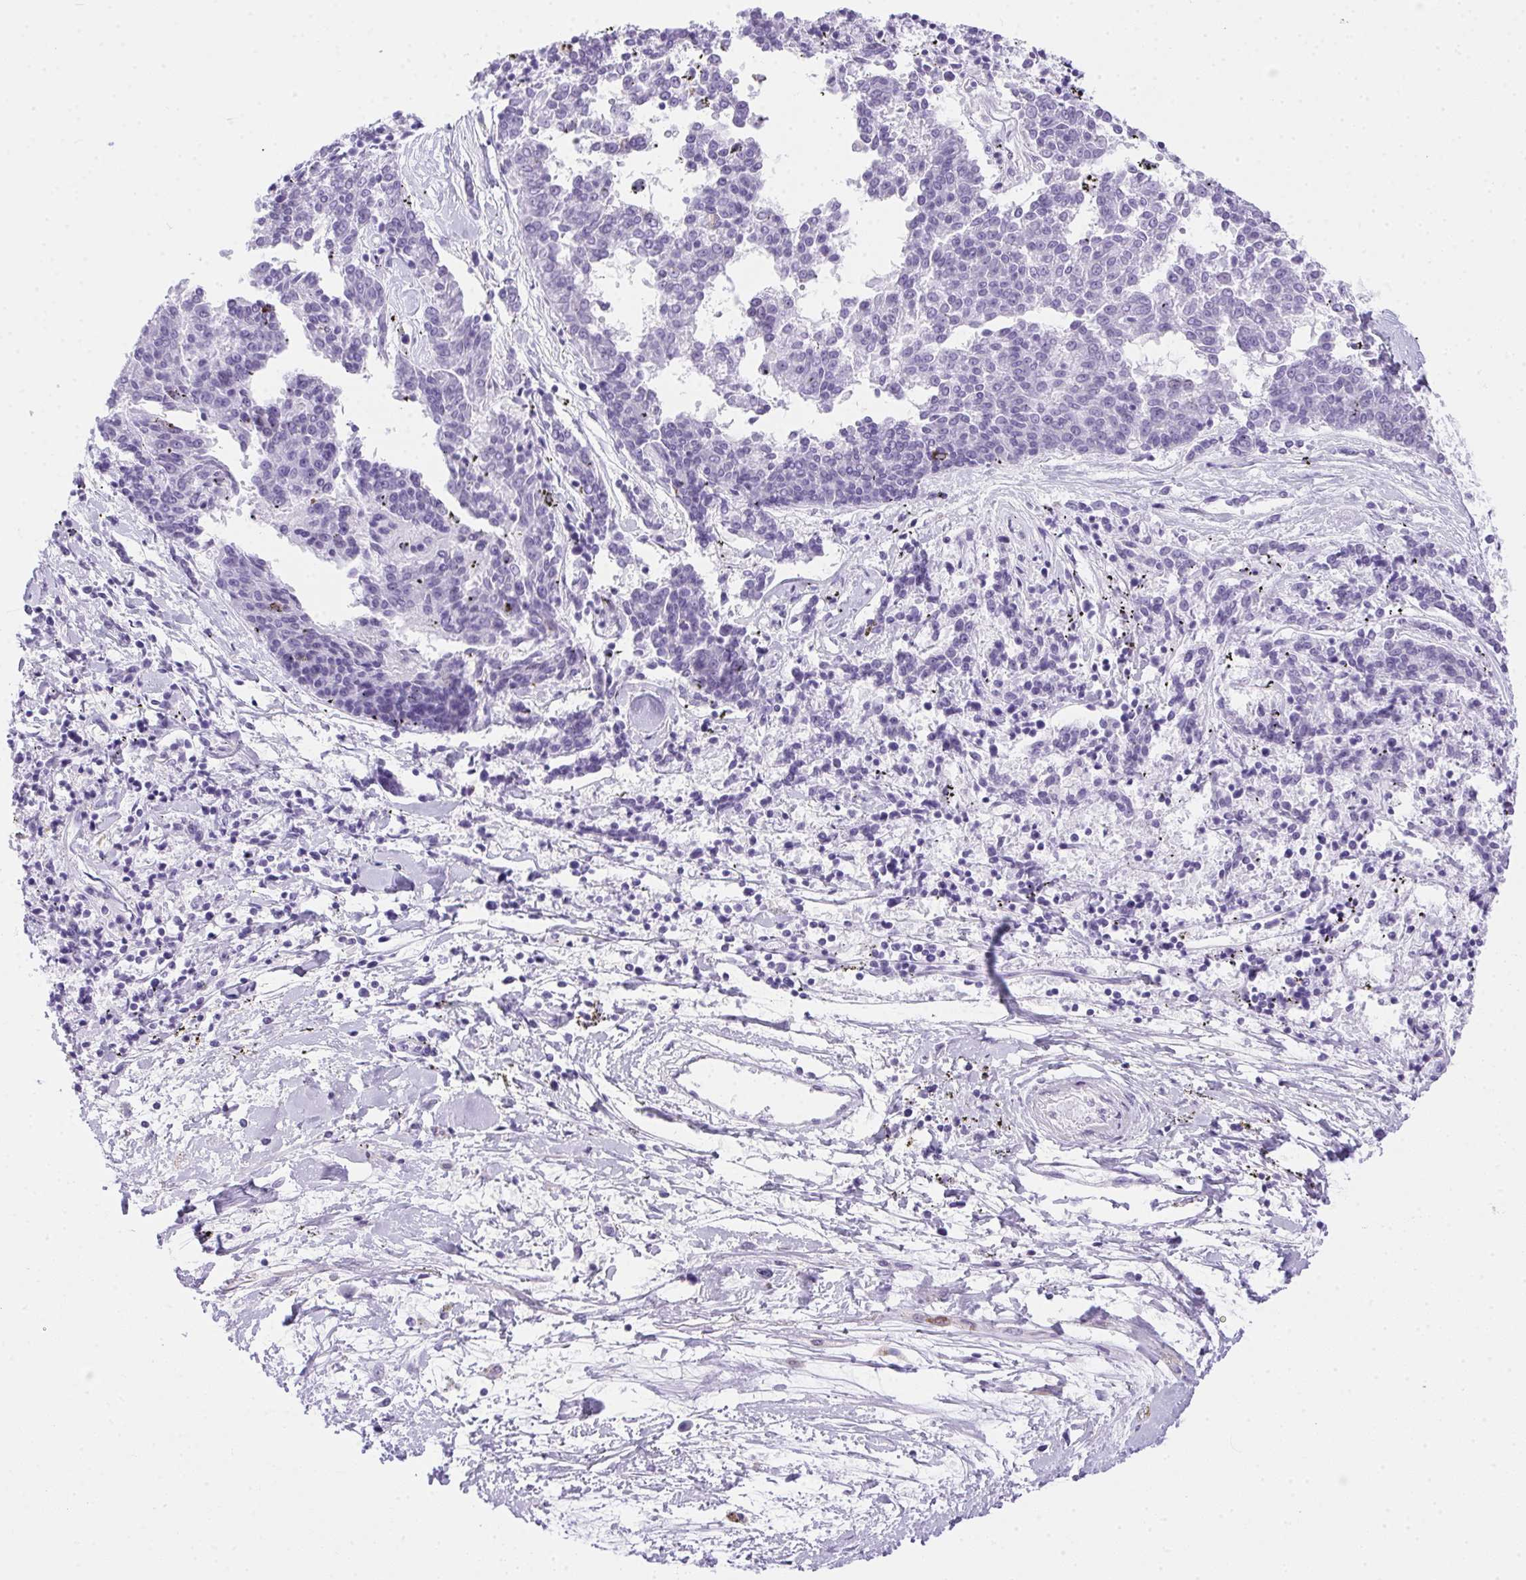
{"staining": {"intensity": "negative", "quantity": "none", "location": "none"}, "tissue": "melanoma", "cell_type": "Tumor cells", "image_type": "cancer", "snomed": [{"axis": "morphology", "description": "Malignant melanoma, NOS"}, {"axis": "topography", "description": "Skin"}], "caption": "DAB immunohistochemical staining of human malignant melanoma demonstrates no significant expression in tumor cells.", "gene": "SPACA5B", "patient": {"sex": "female", "age": 72}}